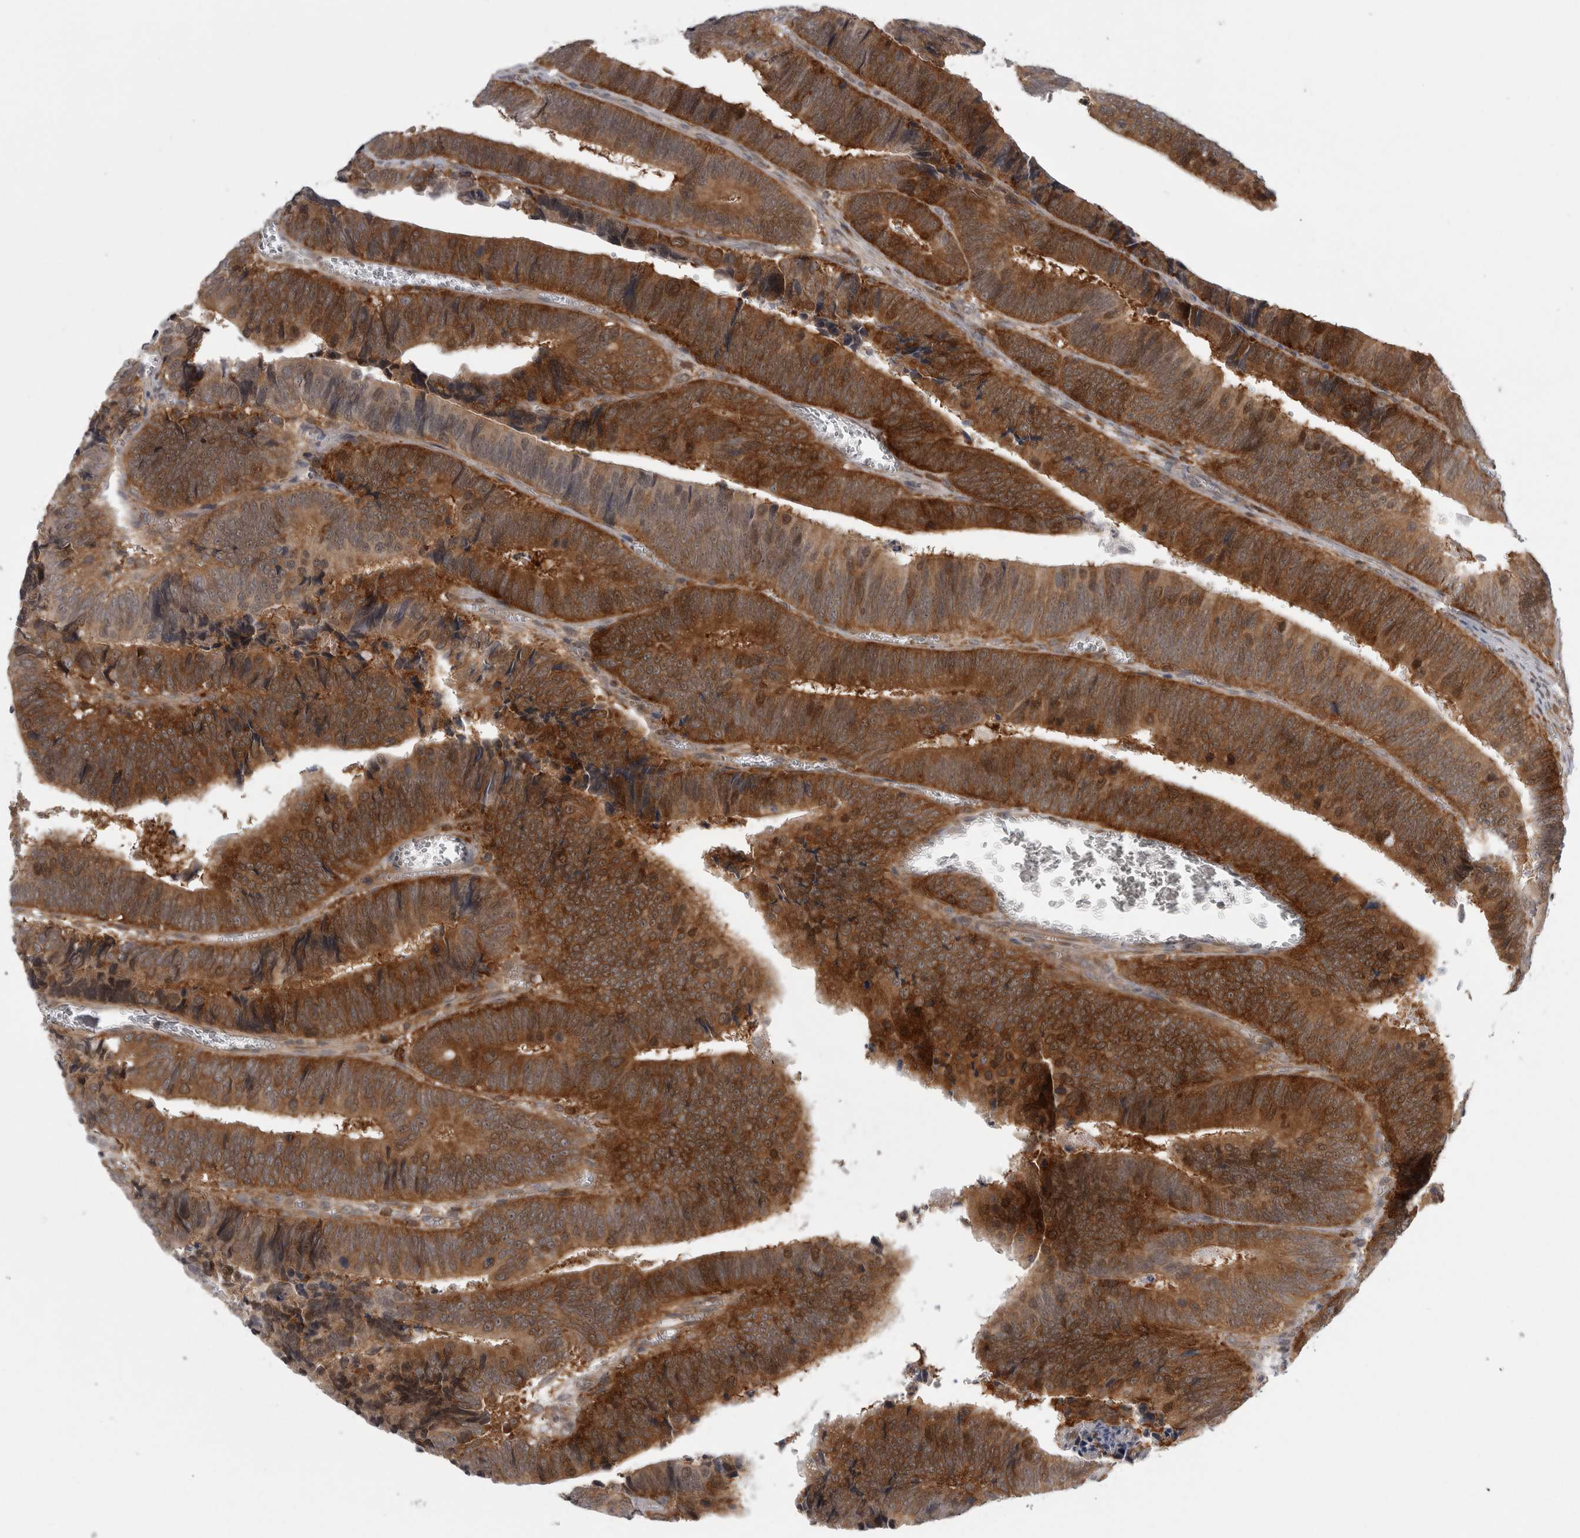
{"staining": {"intensity": "strong", "quantity": ">75%", "location": "cytoplasmic/membranous"}, "tissue": "colorectal cancer", "cell_type": "Tumor cells", "image_type": "cancer", "snomed": [{"axis": "morphology", "description": "Inflammation, NOS"}, {"axis": "morphology", "description": "Adenocarcinoma, NOS"}, {"axis": "topography", "description": "Colon"}], "caption": "Protein expression analysis of colorectal cancer shows strong cytoplasmic/membranous positivity in about >75% of tumor cells. (Stains: DAB (3,3'-diaminobenzidine) in brown, nuclei in blue, Microscopy: brightfield microscopy at high magnification).", "gene": "CACYBP", "patient": {"sex": "male", "age": 72}}